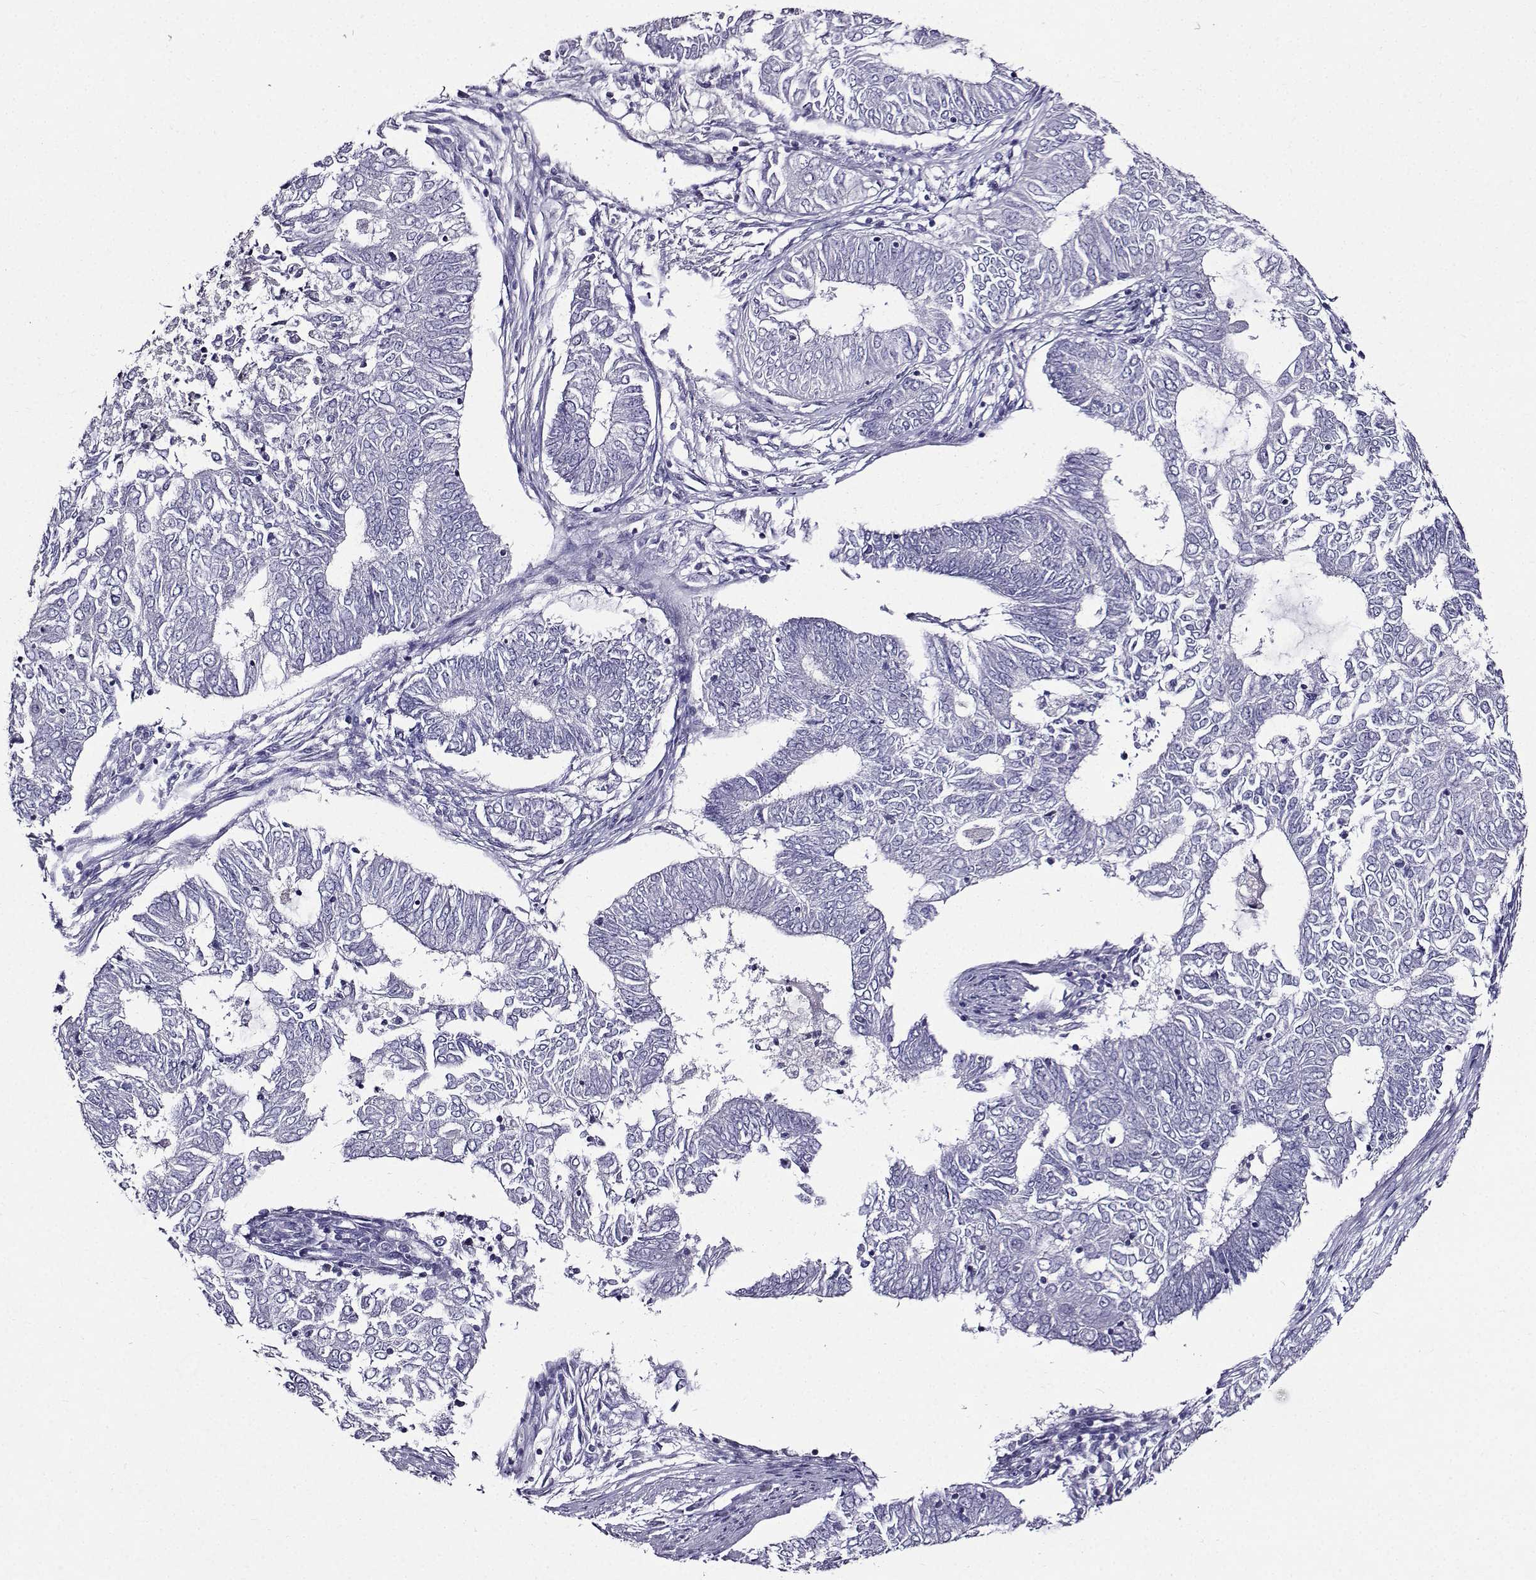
{"staining": {"intensity": "negative", "quantity": "none", "location": "none"}, "tissue": "endometrial cancer", "cell_type": "Tumor cells", "image_type": "cancer", "snomed": [{"axis": "morphology", "description": "Adenocarcinoma, NOS"}, {"axis": "topography", "description": "Endometrium"}], "caption": "Micrograph shows no significant protein staining in tumor cells of endometrial adenocarcinoma.", "gene": "TMEM266", "patient": {"sex": "female", "age": 62}}